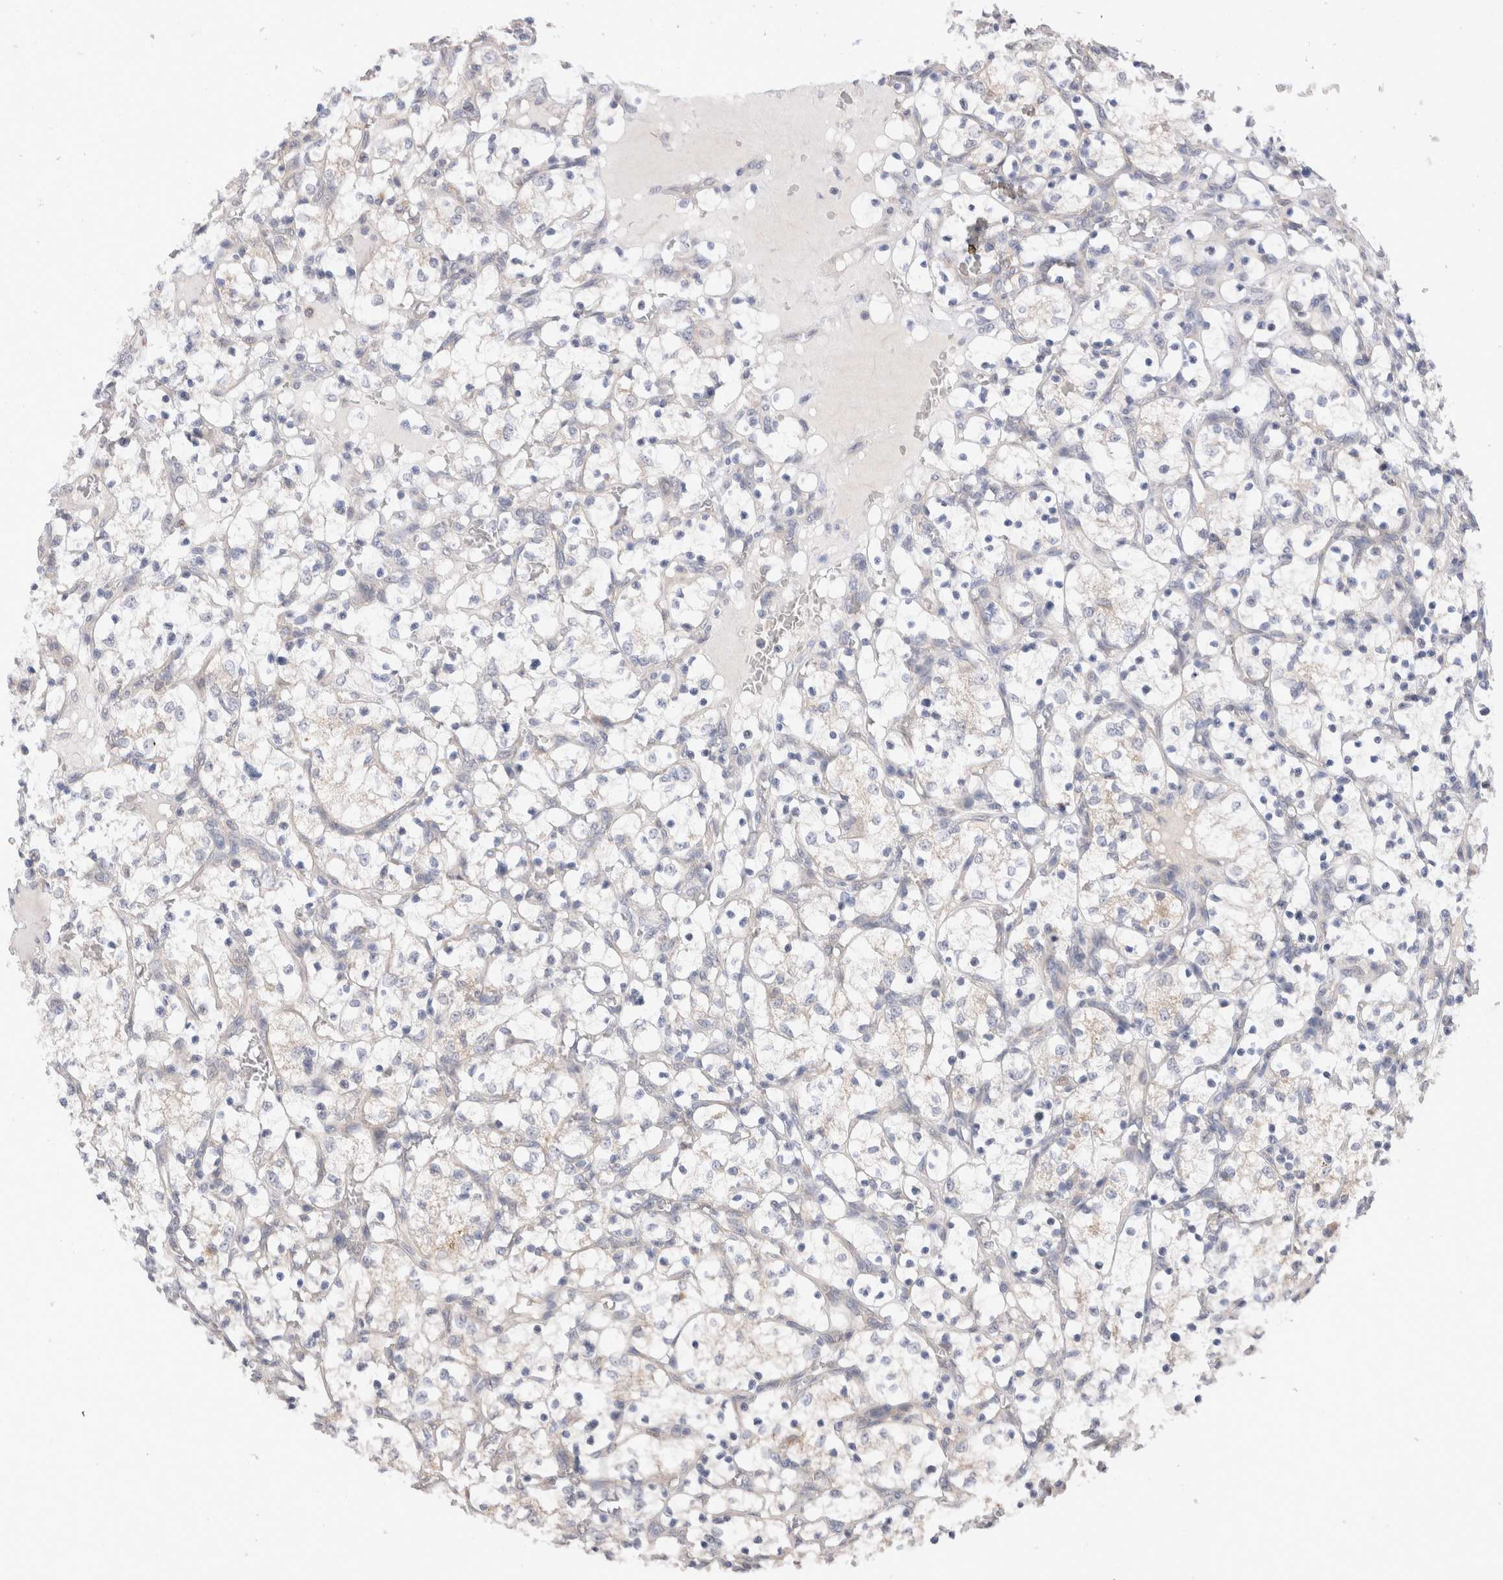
{"staining": {"intensity": "negative", "quantity": "none", "location": "none"}, "tissue": "renal cancer", "cell_type": "Tumor cells", "image_type": "cancer", "snomed": [{"axis": "morphology", "description": "Adenocarcinoma, NOS"}, {"axis": "topography", "description": "Kidney"}], "caption": "This is an IHC micrograph of human adenocarcinoma (renal). There is no staining in tumor cells.", "gene": "SGK1", "patient": {"sex": "female", "age": 69}}